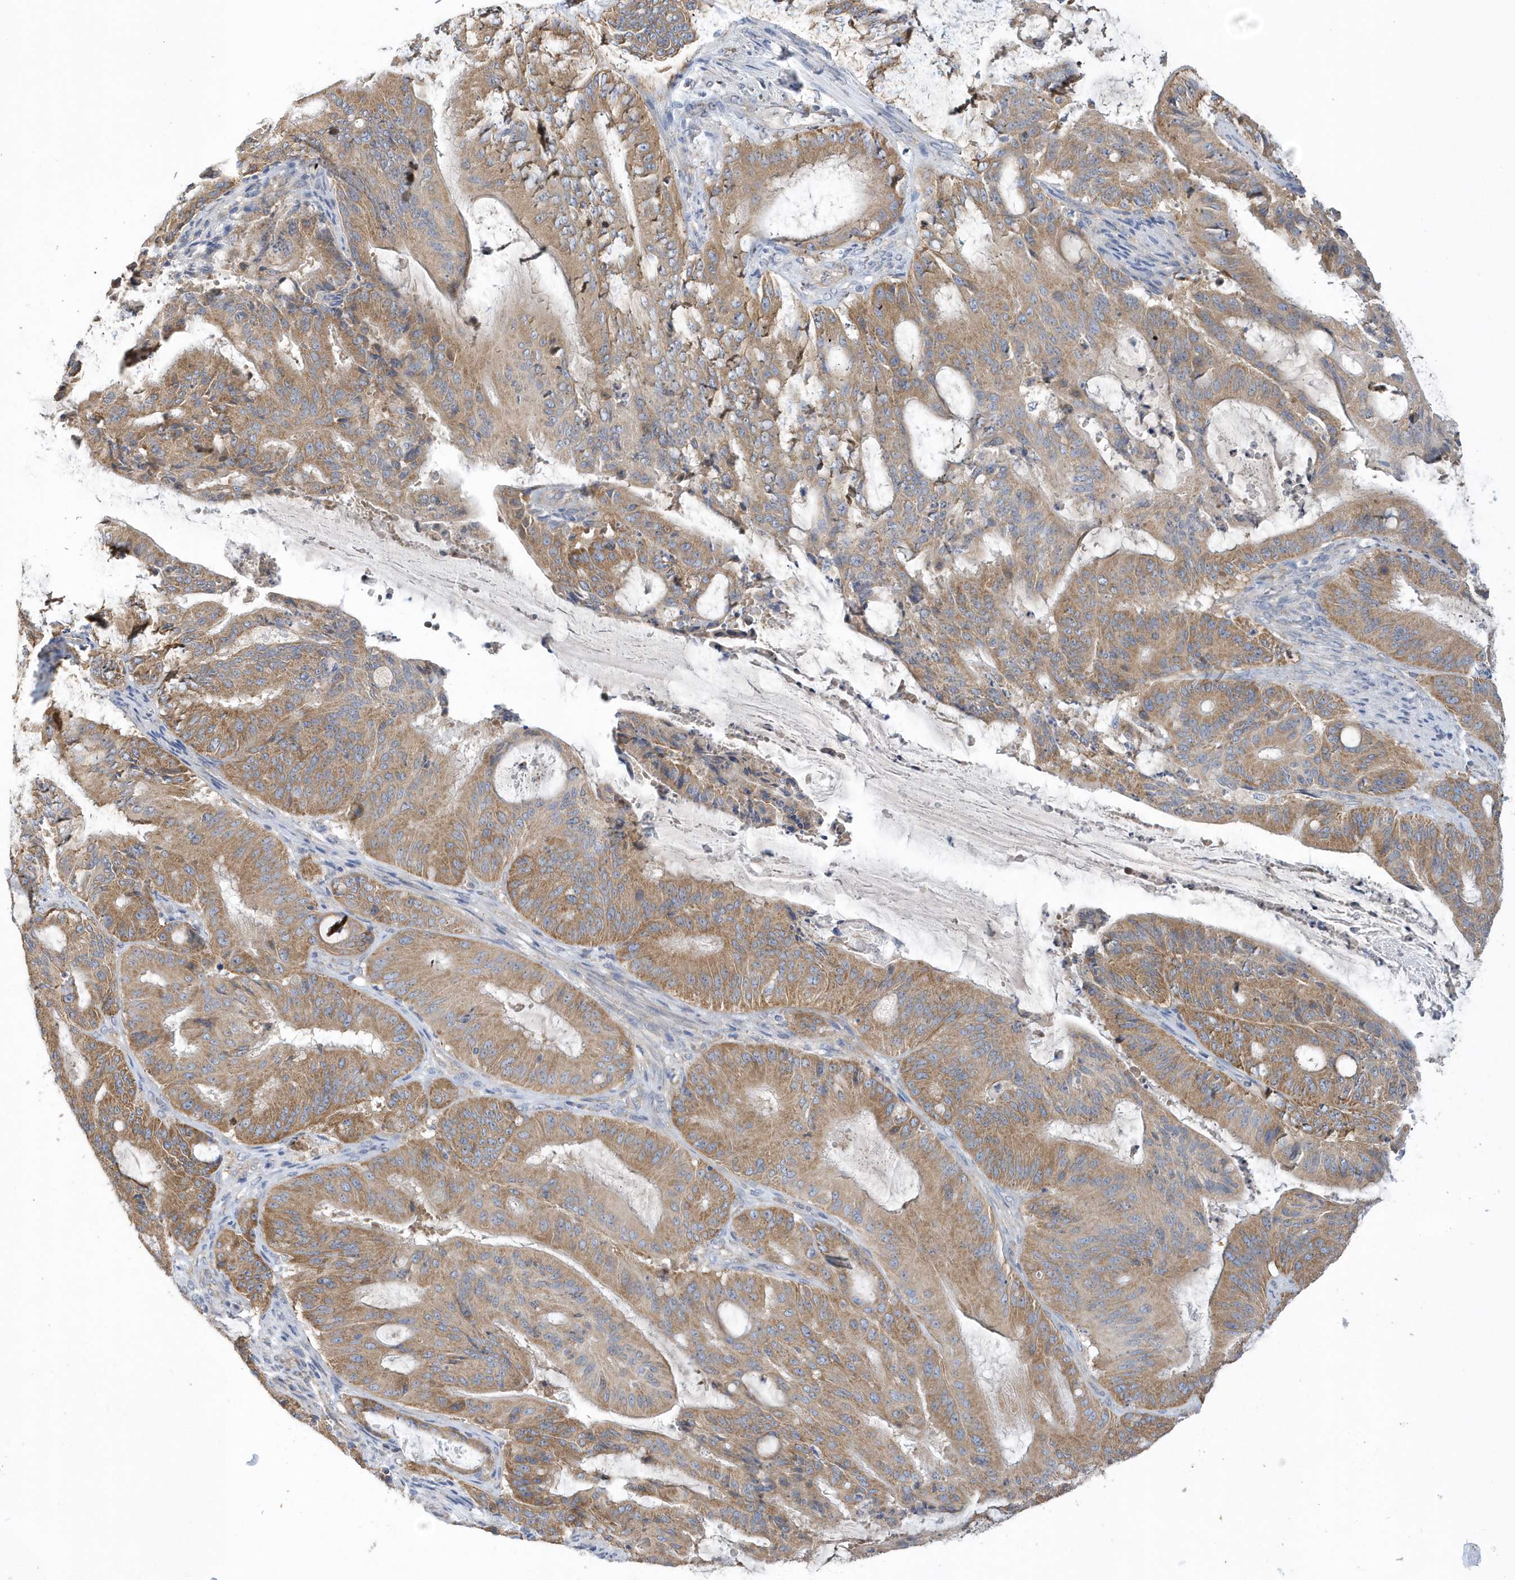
{"staining": {"intensity": "moderate", "quantity": ">75%", "location": "cytoplasmic/membranous"}, "tissue": "liver cancer", "cell_type": "Tumor cells", "image_type": "cancer", "snomed": [{"axis": "morphology", "description": "Normal tissue, NOS"}, {"axis": "morphology", "description": "Cholangiocarcinoma"}, {"axis": "topography", "description": "Liver"}, {"axis": "topography", "description": "Peripheral nerve tissue"}], "caption": "Liver cholangiocarcinoma stained for a protein demonstrates moderate cytoplasmic/membranous positivity in tumor cells. The staining was performed using DAB (3,3'-diaminobenzidine), with brown indicating positive protein expression. Nuclei are stained blue with hematoxylin.", "gene": "SPATA5", "patient": {"sex": "female", "age": 73}}